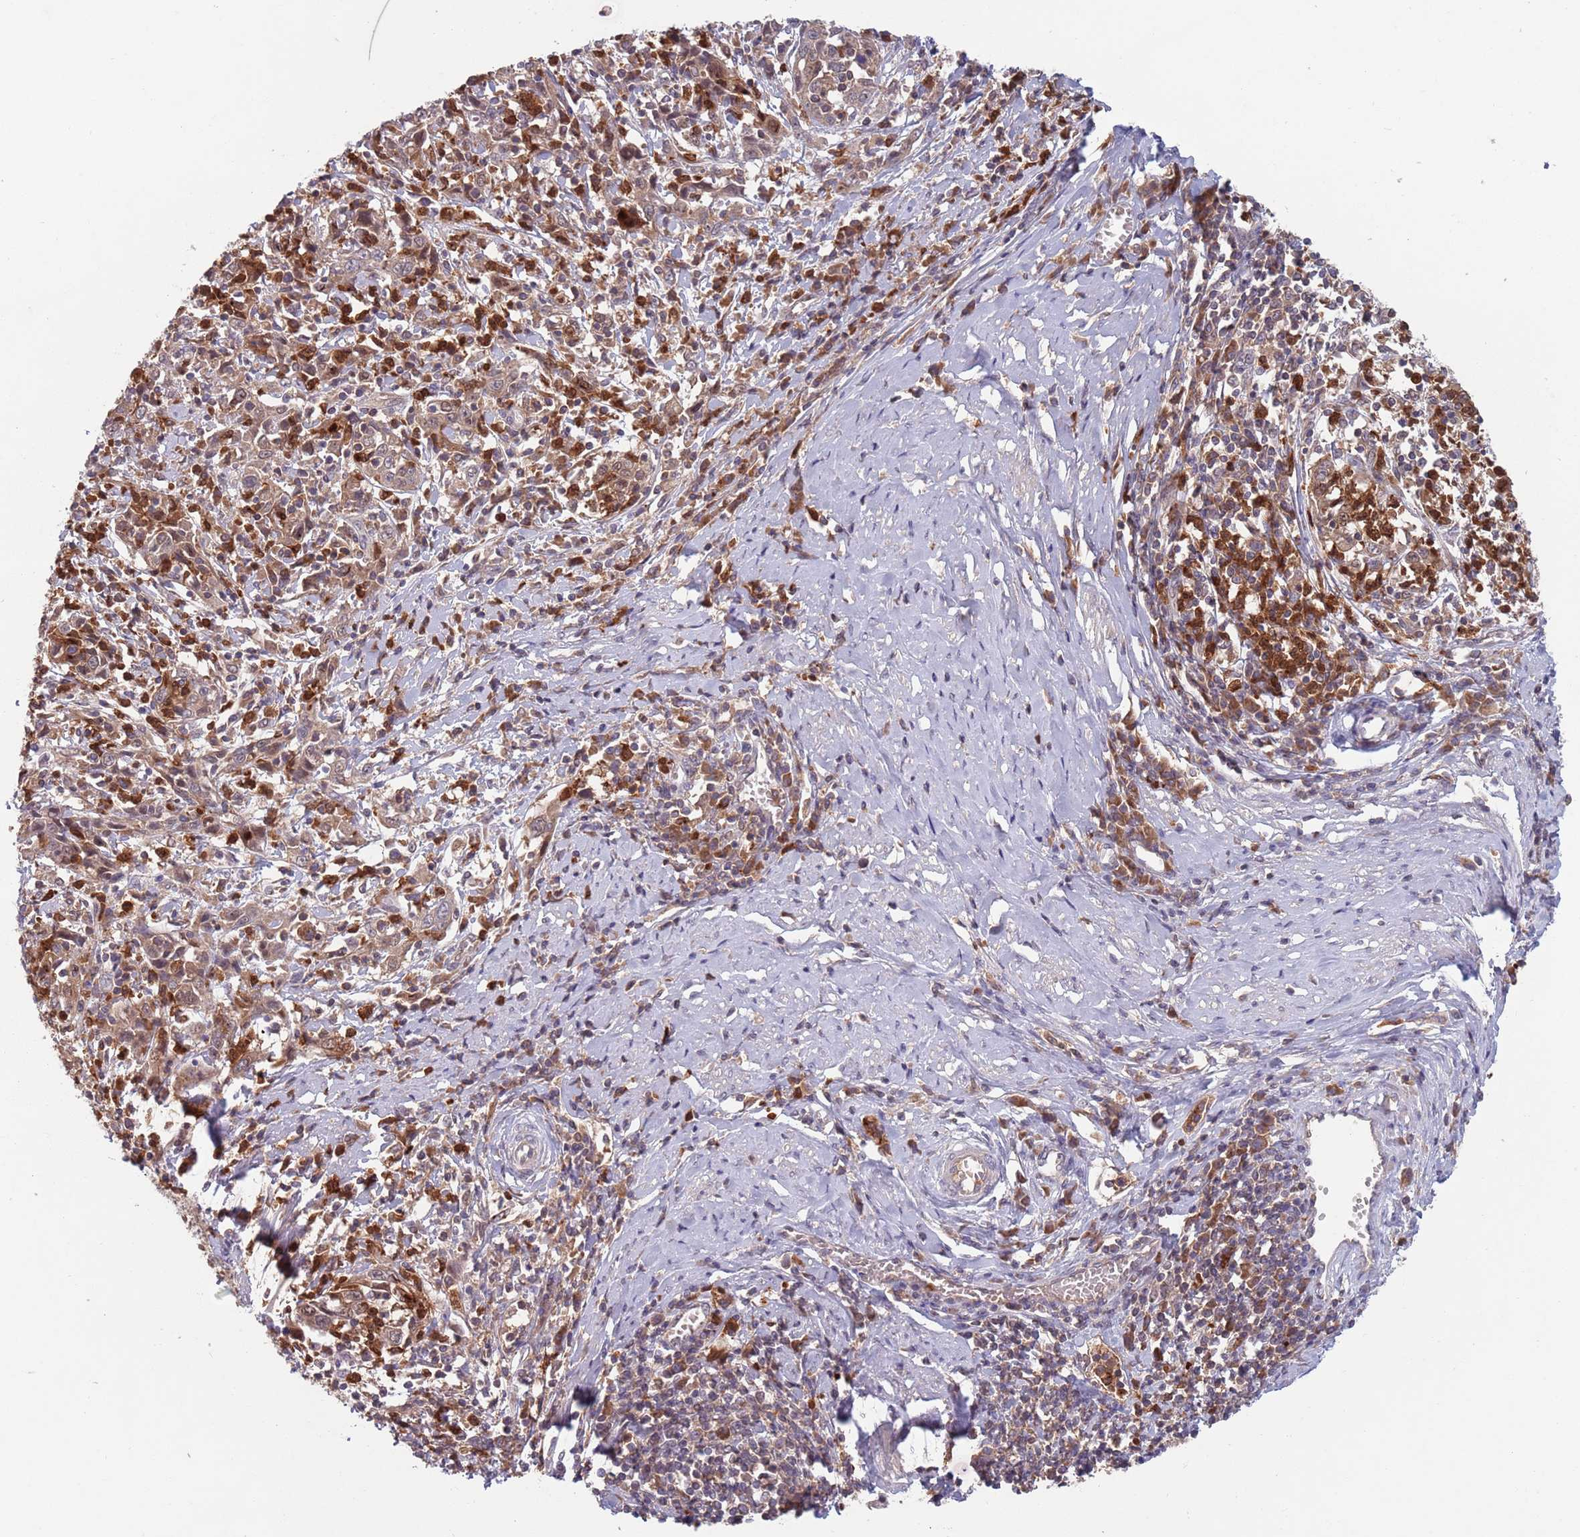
{"staining": {"intensity": "weak", "quantity": ">75%", "location": "cytoplasmic/membranous"}, "tissue": "cervical cancer", "cell_type": "Tumor cells", "image_type": "cancer", "snomed": [{"axis": "morphology", "description": "Squamous cell carcinoma, NOS"}, {"axis": "topography", "description": "Cervix"}], "caption": "Immunohistochemical staining of human cervical cancer shows low levels of weak cytoplasmic/membranous protein staining in approximately >75% of tumor cells.", "gene": "TYW1", "patient": {"sex": "female", "age": 46}}